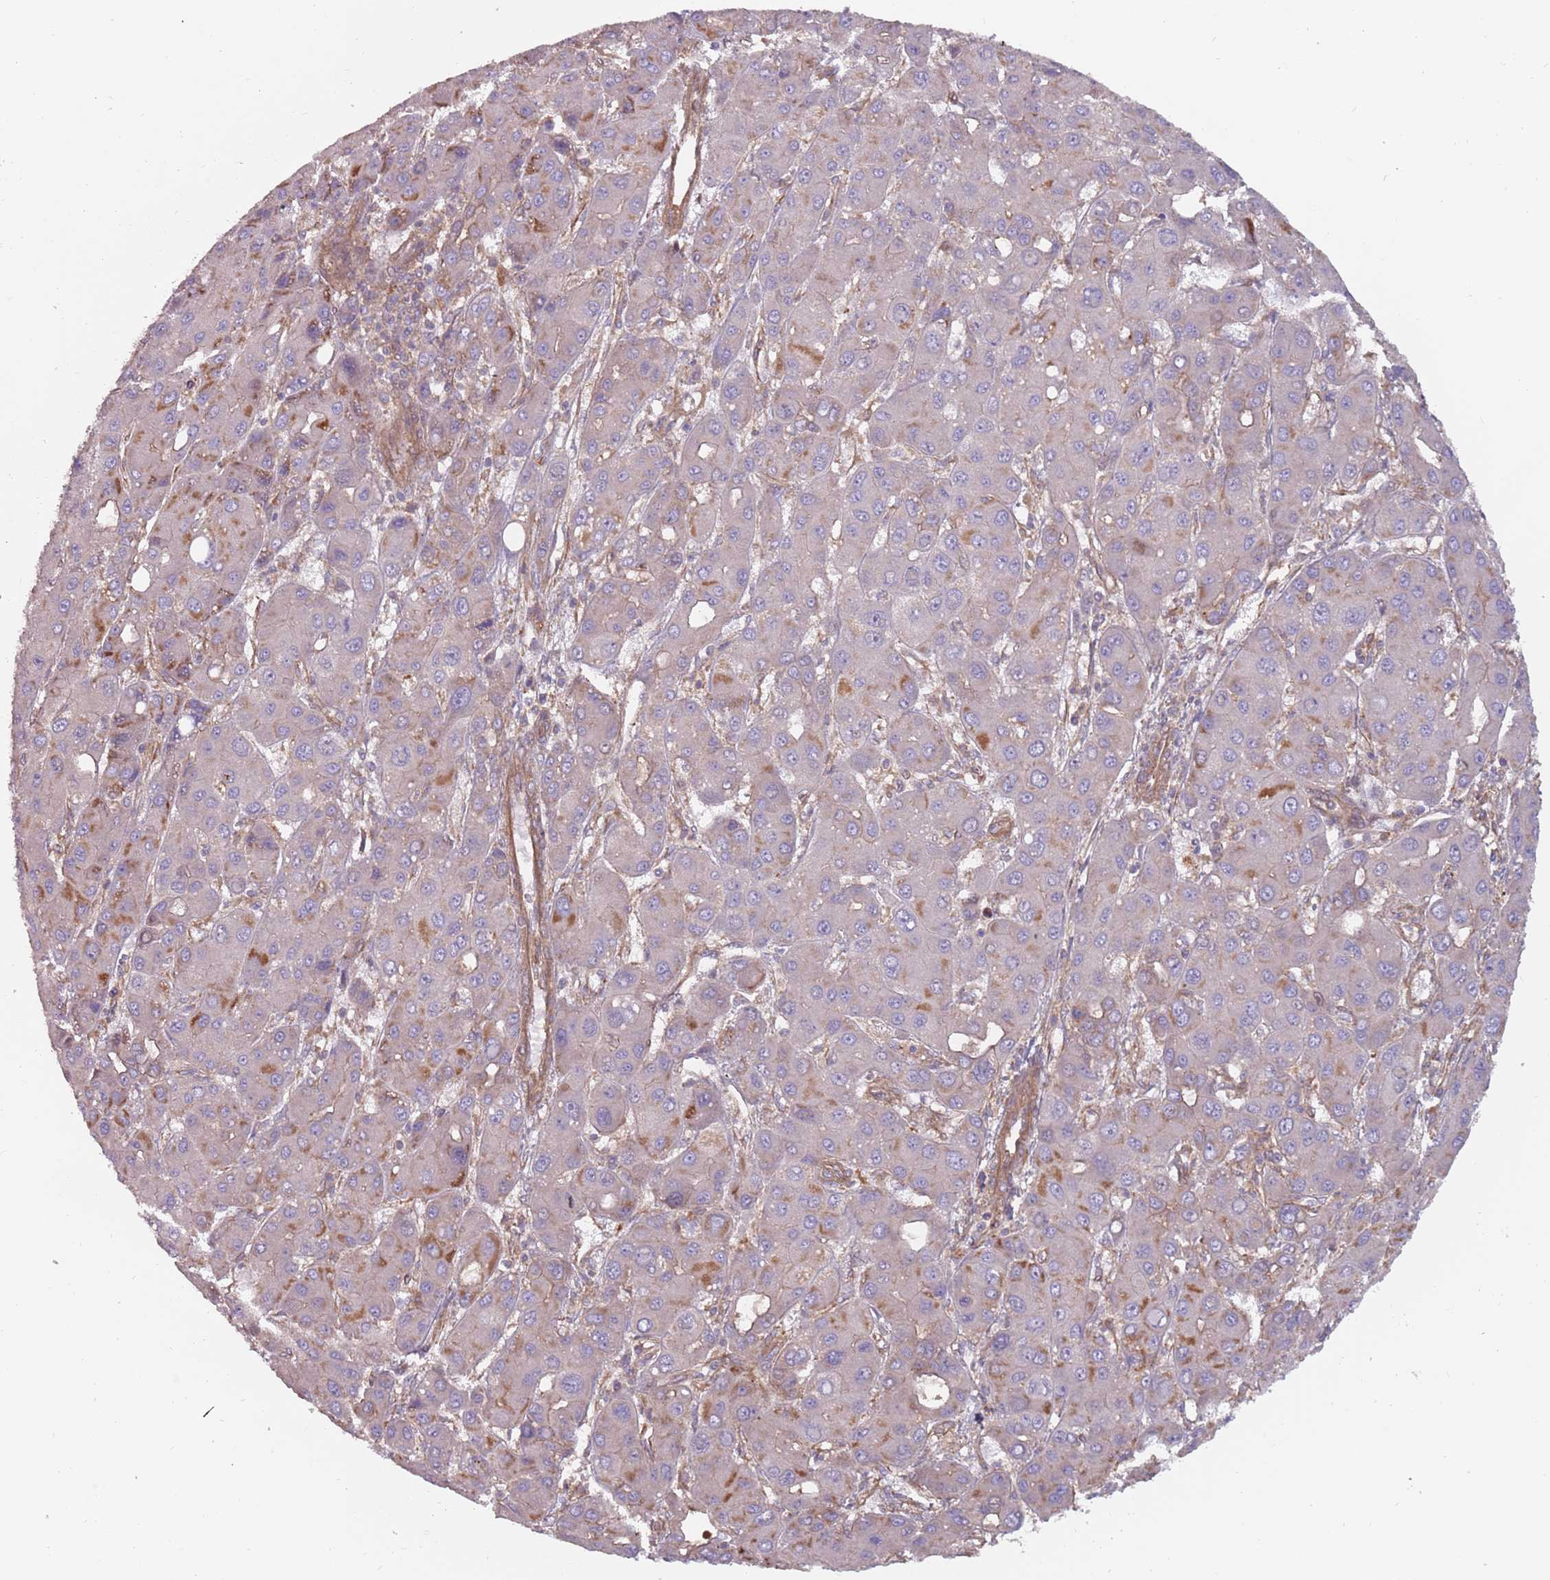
{"staining": {"intensity": "moderate", "quantity": "<25%", "location": "cytoplasmic/membranous"}, "tissue": "liver cancer", "cell_type": "Tumor cells", "image_type": "cancer", "snomed": [{"axis": "morphology", "description": "Carcinoma, Hepatocellular, NOS"}, {"axis": "topography", "description": "Liver"}], "caption": "Immunohistochemistry (IHC) micrograph of human liver cancer stained for a protein (brown), which exhibits low levels of moderate cytoplasmic/membranous staining in about <25% of tumor cells.", "gene": "SPDL1", "patient": {"sex": "male", "age": 55}}